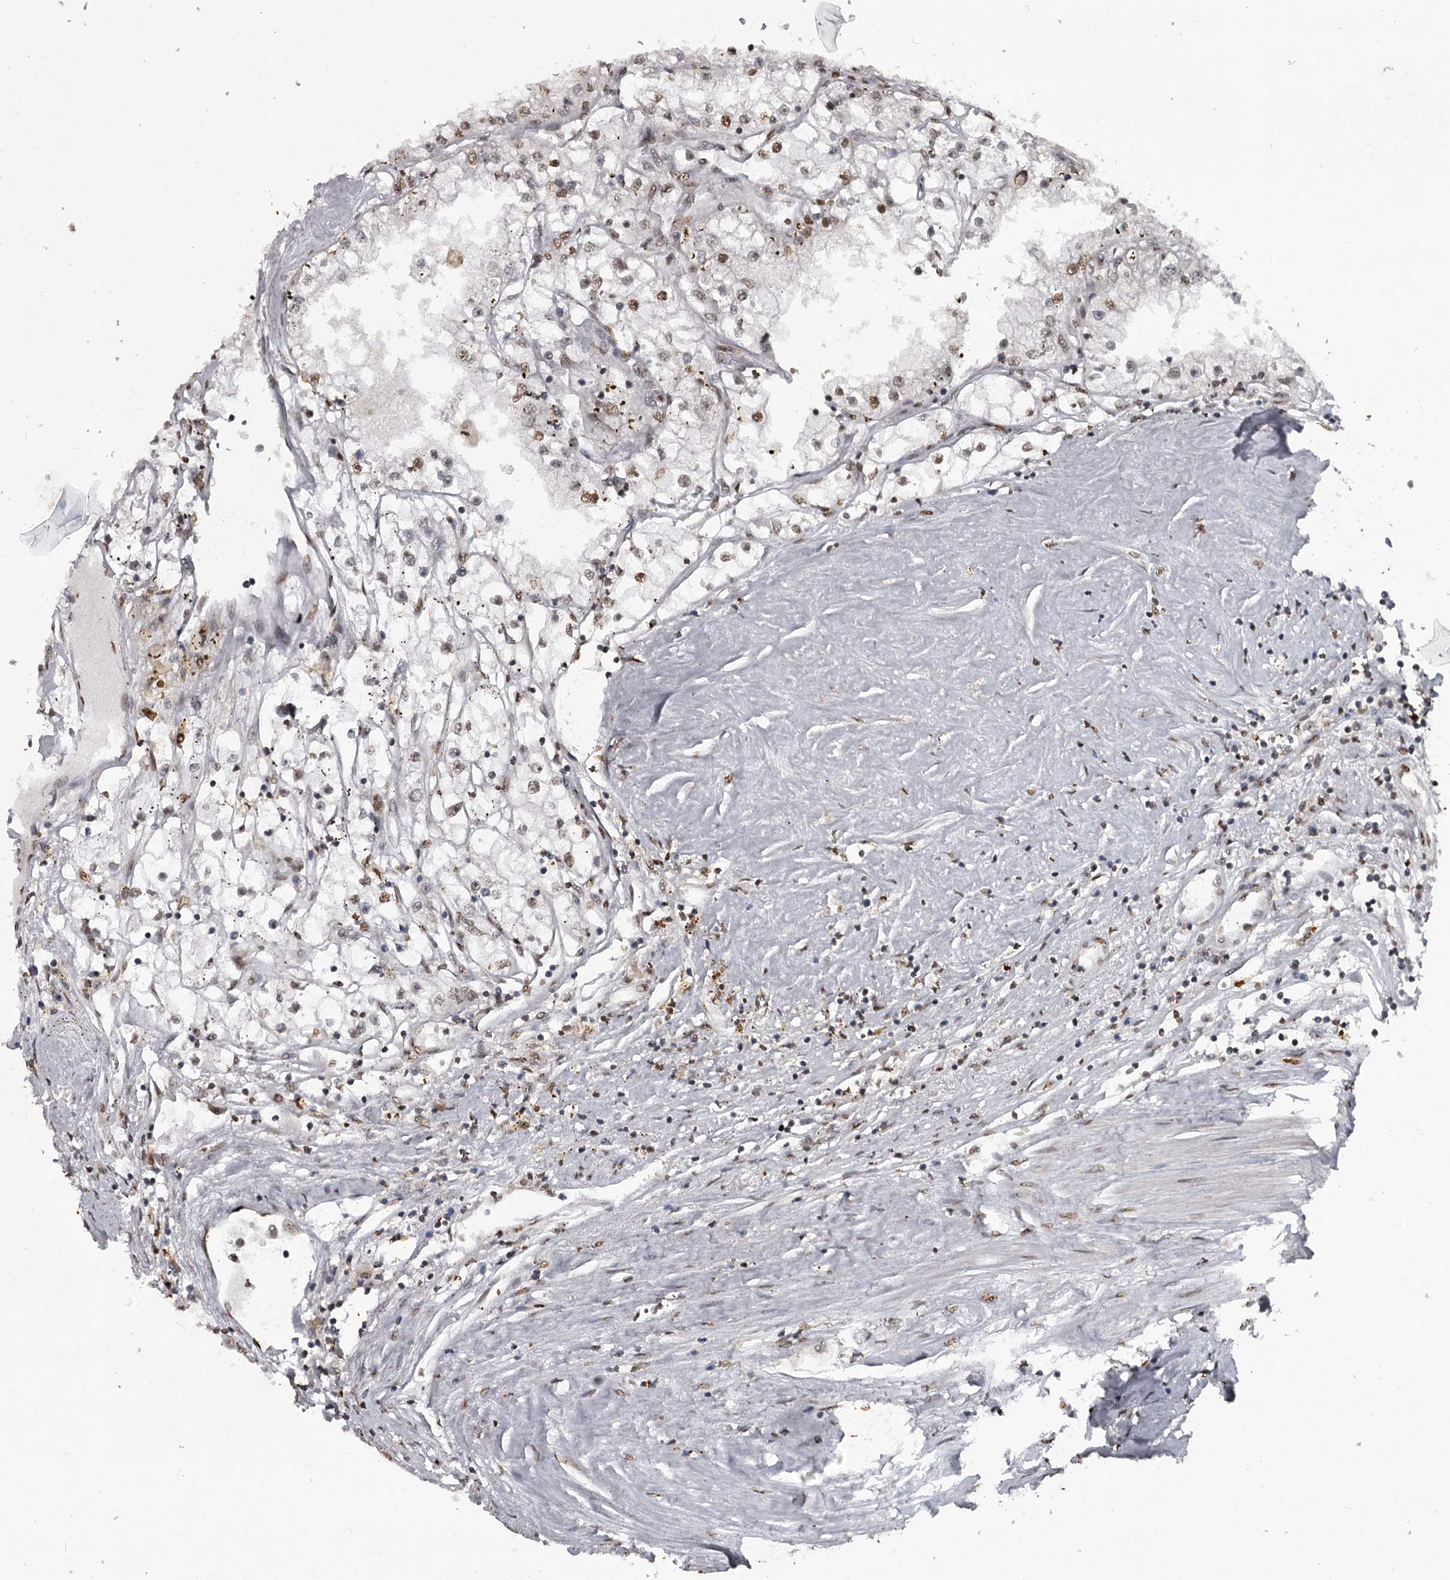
{"staining": {"intensity": "moderate", "quantity": "25%-75%", "location": "nuclear"}, "tissue": "renal cancer", "cell_type": "Tumor cells", "image_type": "cancer", "snomed": [{"axis": "morphology", "description": "Adenocarcinoma, NOS"}, {"axis": "topography", "description": "Kidney"}], "caption": "Human adenocarcinoma (renal) stained with a protein marker reveals moderate staining in tumor cells.", "gene": "THYN1", "patient": {"sex": "male", "age": 56}}